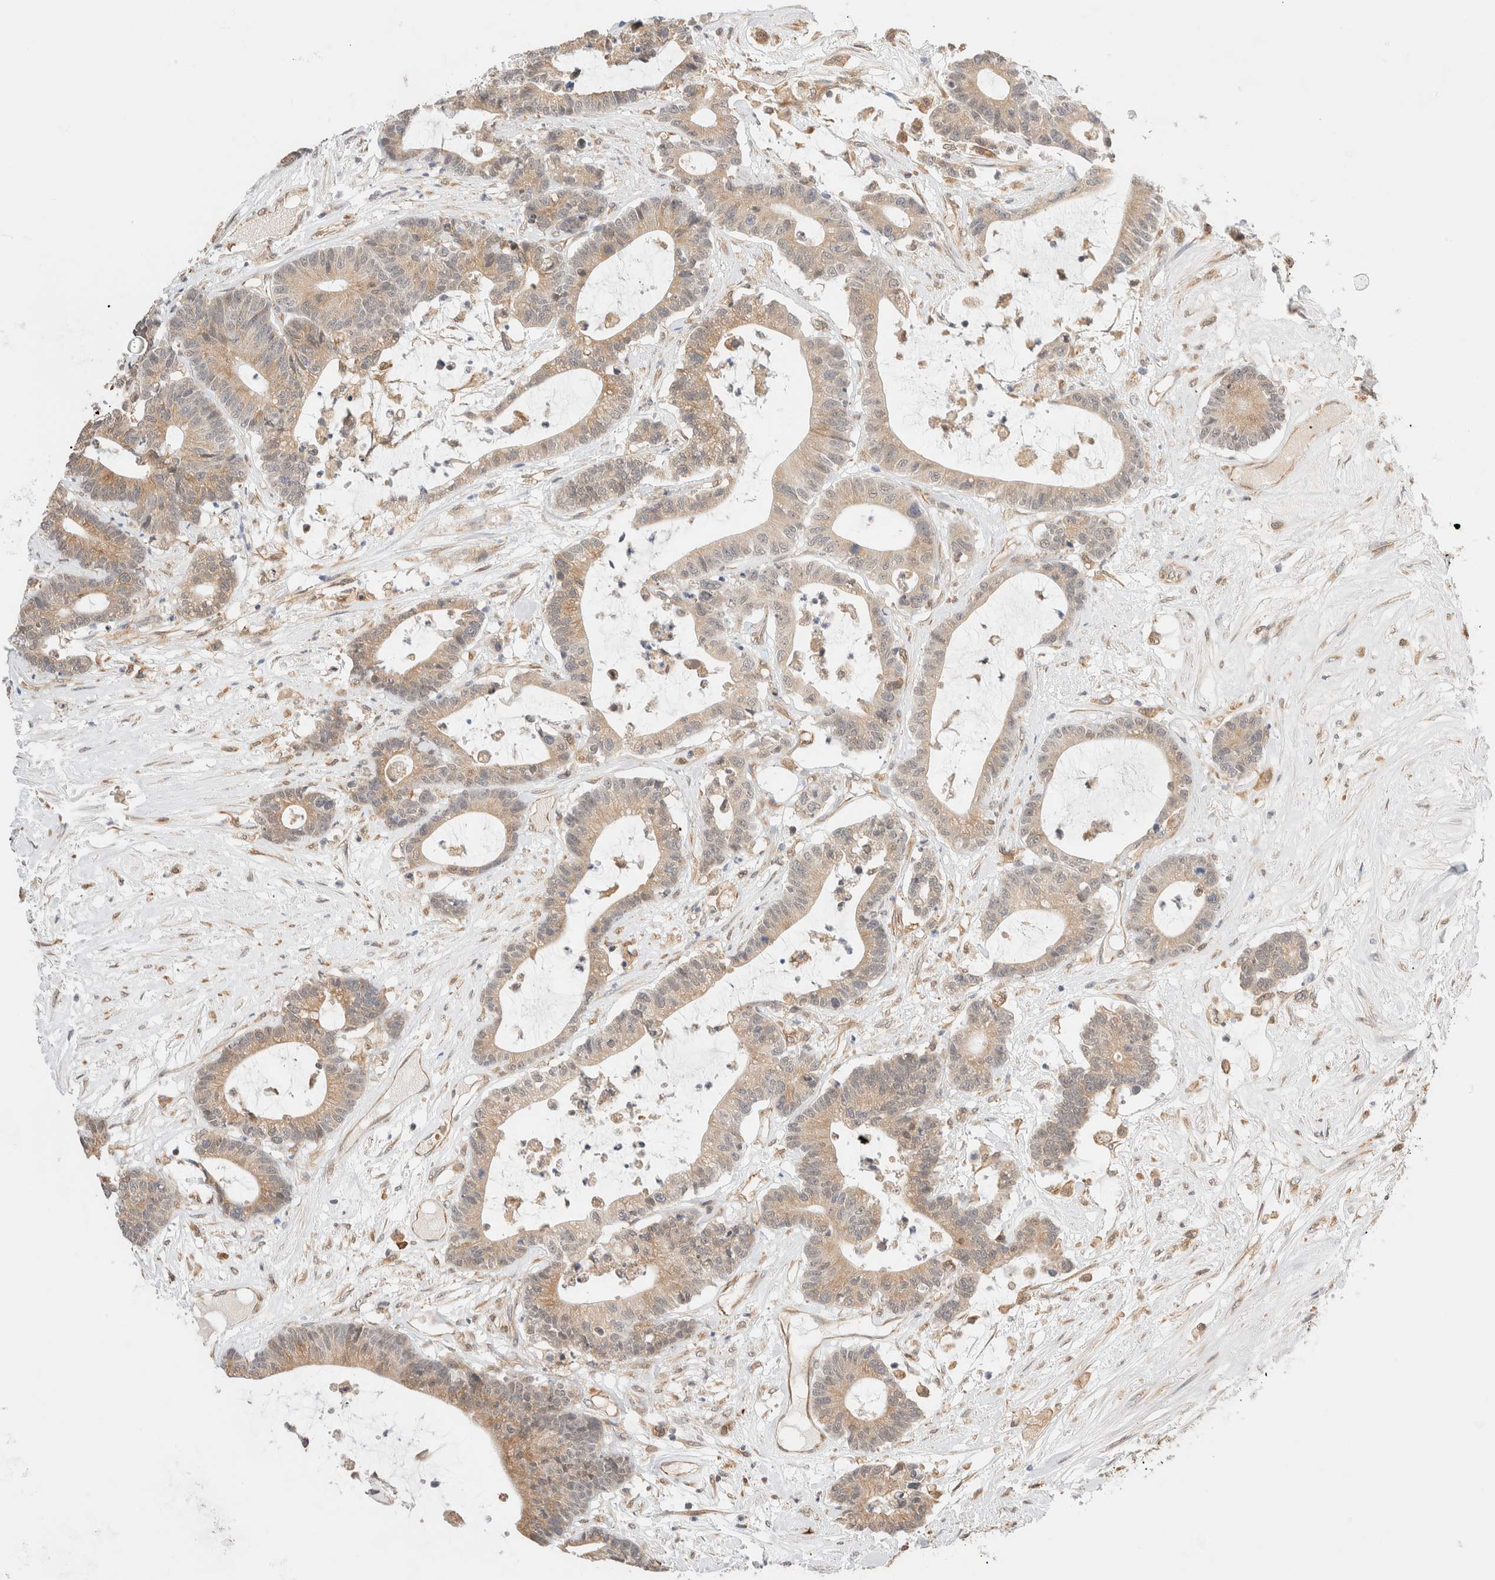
{"staining": {"intensity": "weak", "quantity": ">75%", "location": "cytoplasmic/membranous"}, "tissue": "colorectal cancer", "cell_type": "Tumor cells", "image_type": "cancer", "snomed": [{"axis": "morphology", "description": "Adenocarcinoma, NOS"}, {"axis": "topography", "description": "Colon"}], "caption": "Protein staining reveals weak cytoplasmic/membranous expression in approximately >75% of tumor cells in colorectal cancer.", "gene": "SYVN1", "patient": {"sex": "female", "age": 84}}